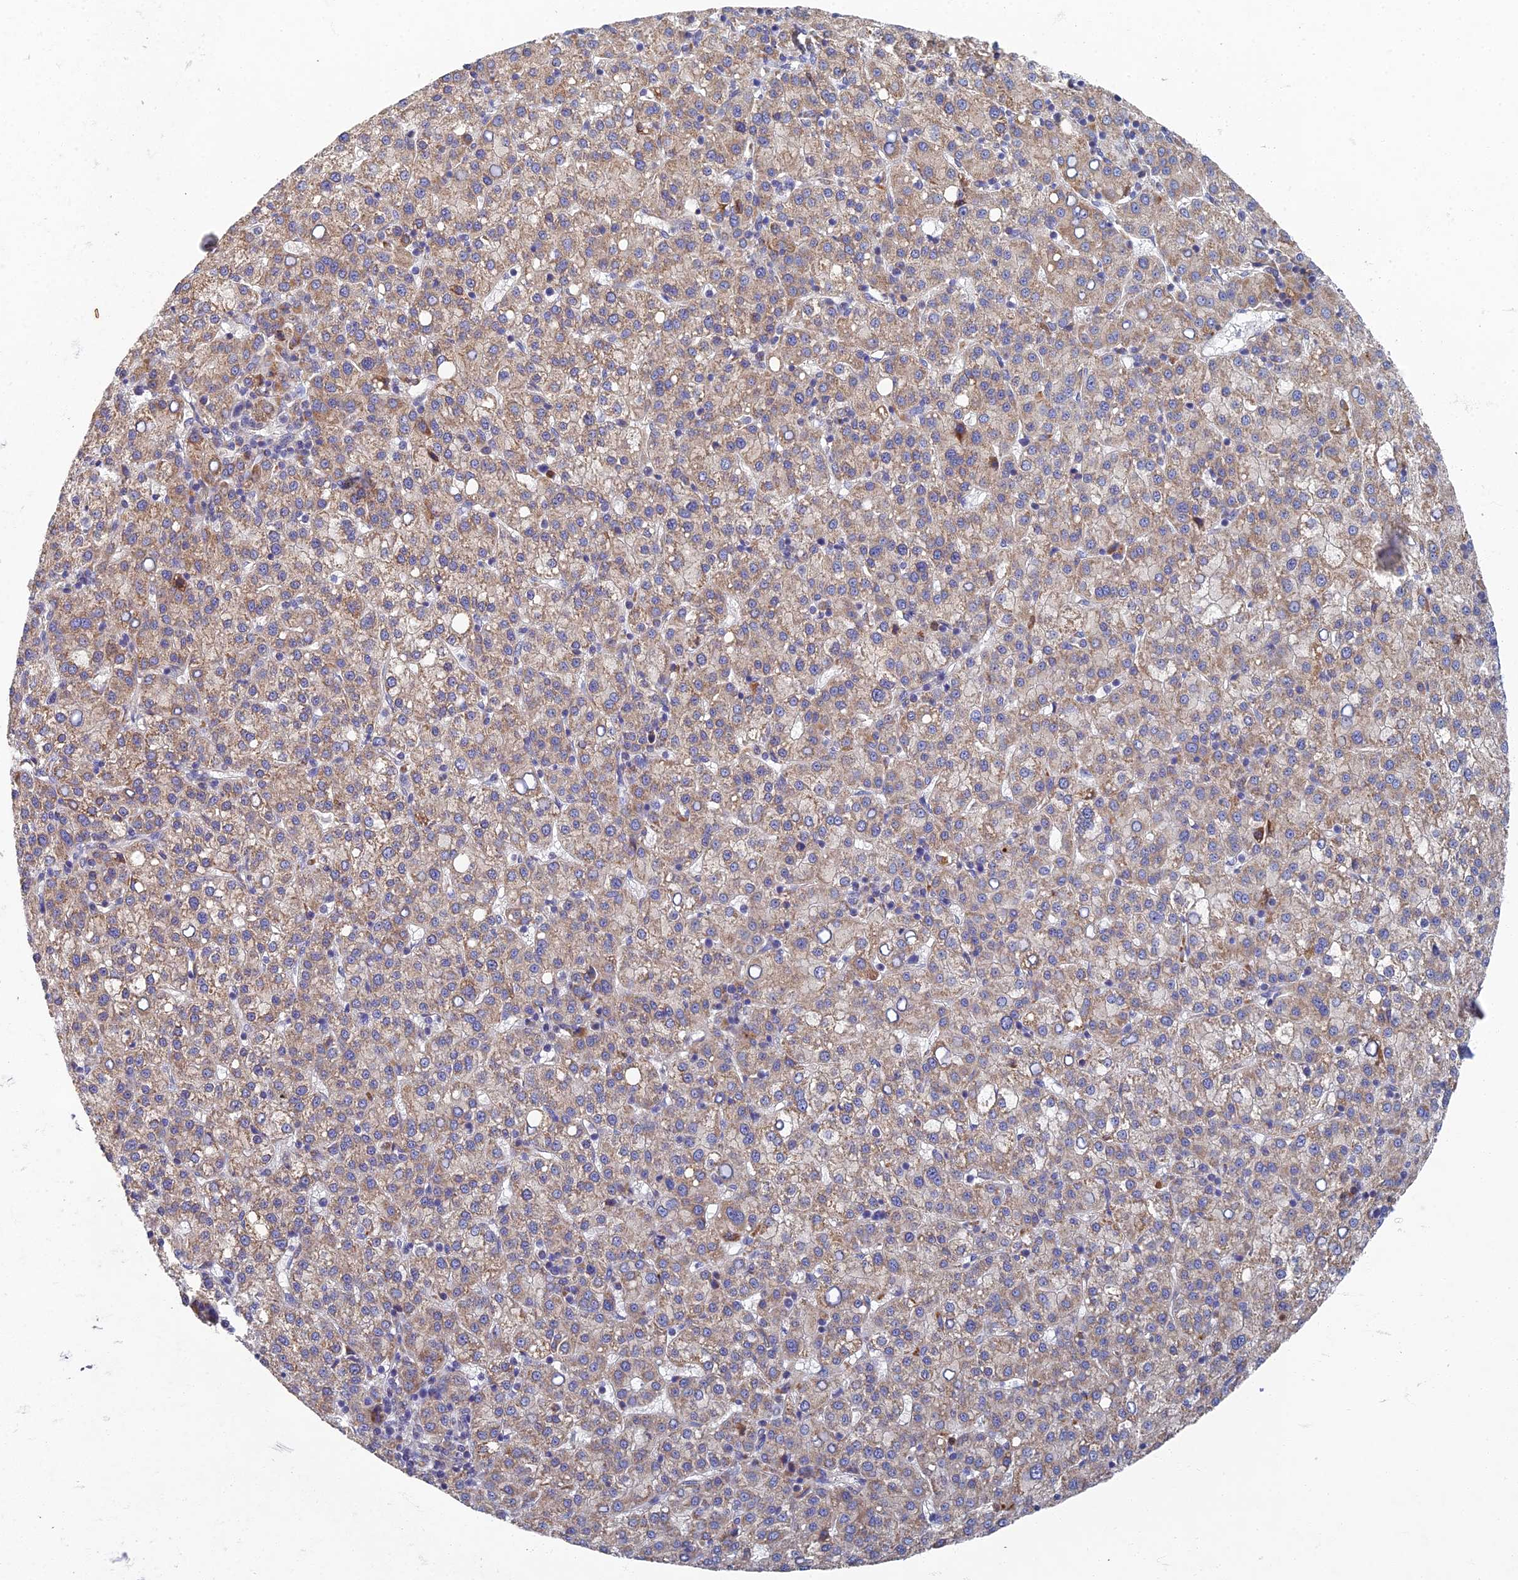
{"staining": {"intensity": "weak", "quantity": ">75%", "location": "cytoplasmic/membranous"}, "tissue": "liver cancer", "cell_type": "Tumor cells", "image_type": "cancer", "snomed": [{"axis": "morphology", "description": "Carcinoma, Hepatocellular, NOS"}, {"axis": "topography", "description": "Liver"}], "caption": "DAB immunohistochemical staining of liver cancer (hepatocellular carcinoma) exhibits weak cytoplasmic/membranous protein staining in approximately >75% of tumor cells.", "gene": "RNASEK", "patient": {"sex": "female", "age": 58}}